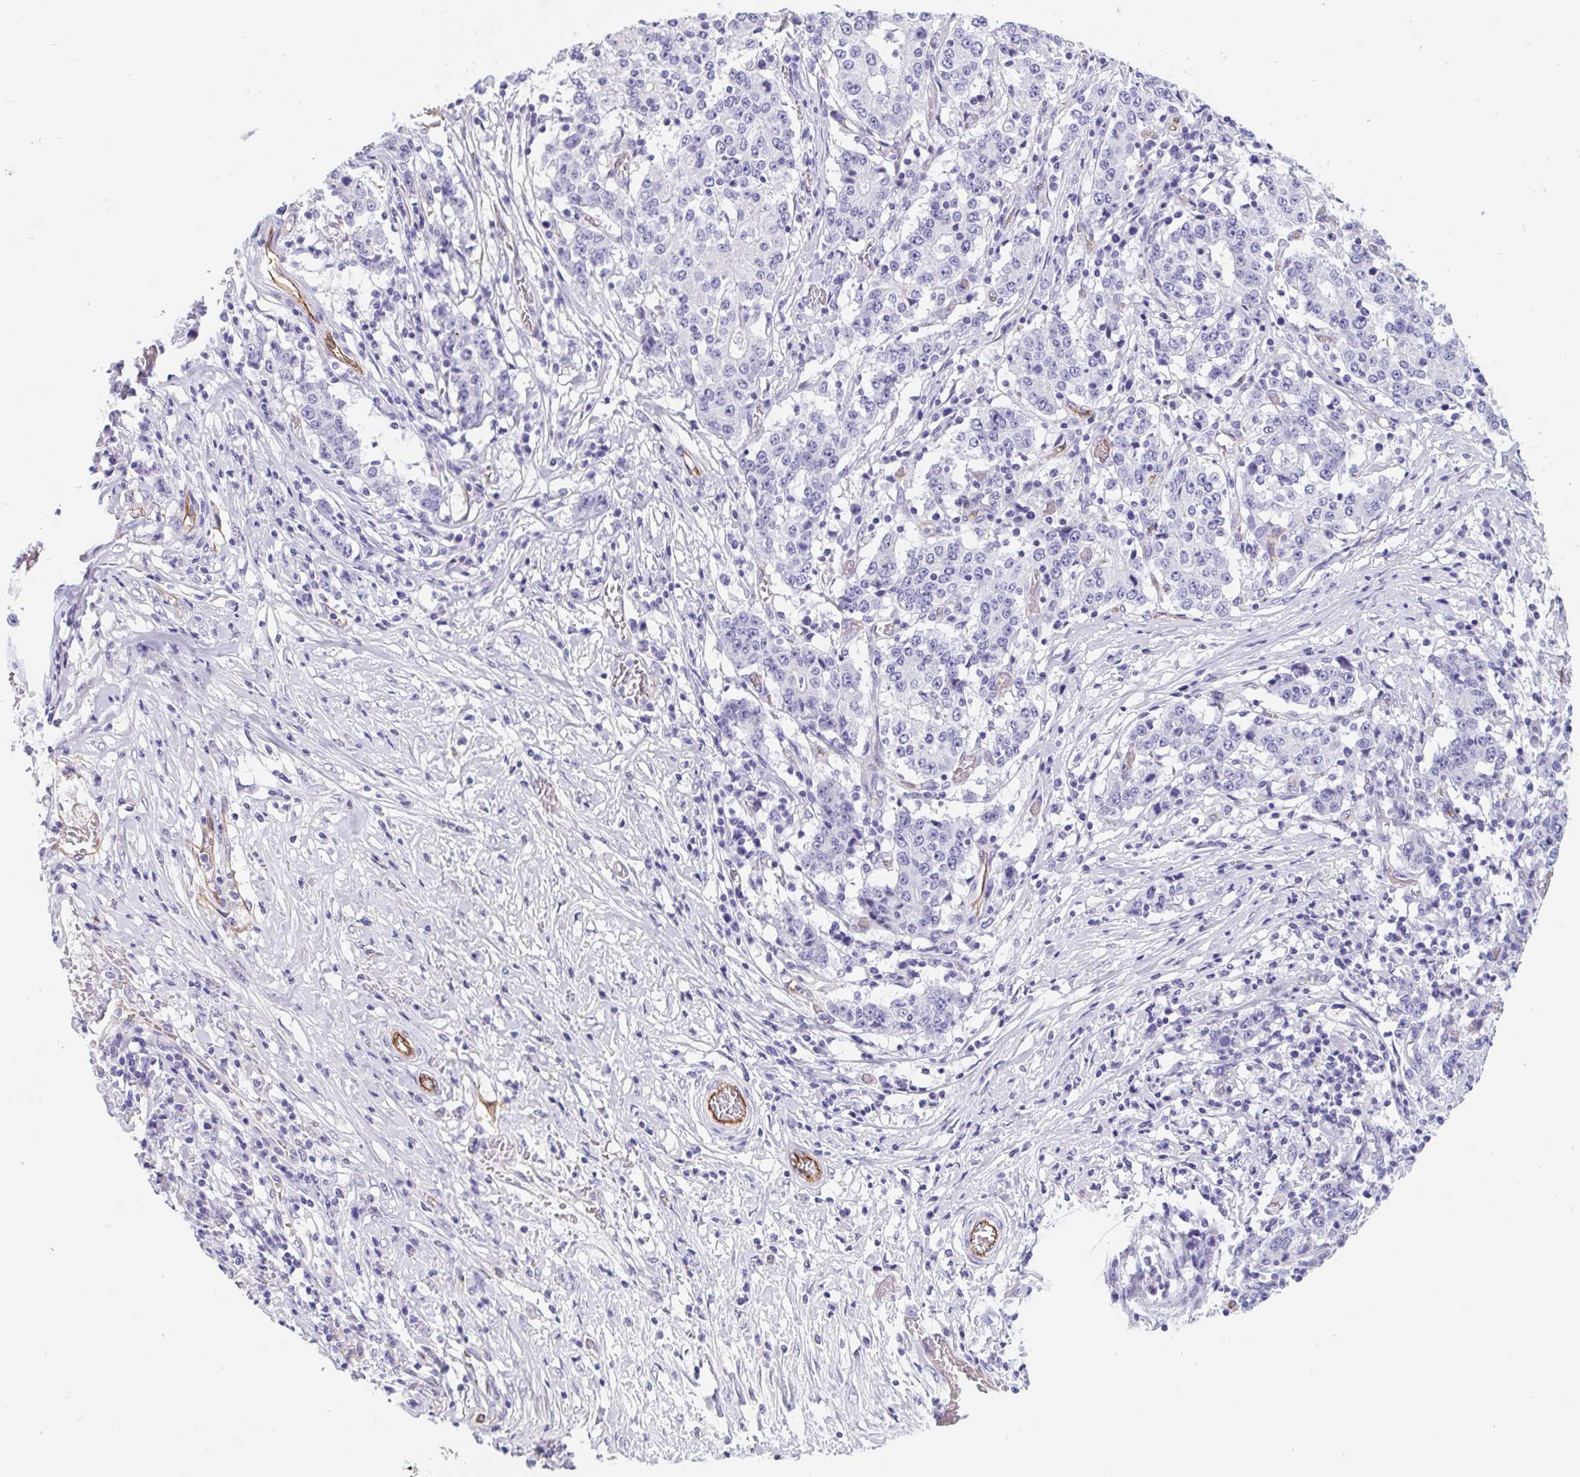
{"staining": {"intensity": "negative", "quantity": "none", "location": "none"}, "tissue": "stomach cancer", "cell_type": "Tumor cells", "image_type": "cancer", "snomed": [{"axis": "morphology", "description": "Adenocarcinoma, NOS"}, {"axis": "topography", "description": "Stomach"}], "caption": "Immunohistochemistry (IHC) of human stomach adenocarcinoma exhibits no expression in tumor cells.", "gene": "LIMCH1", "patient": {"sex": "male", "age": 59}}